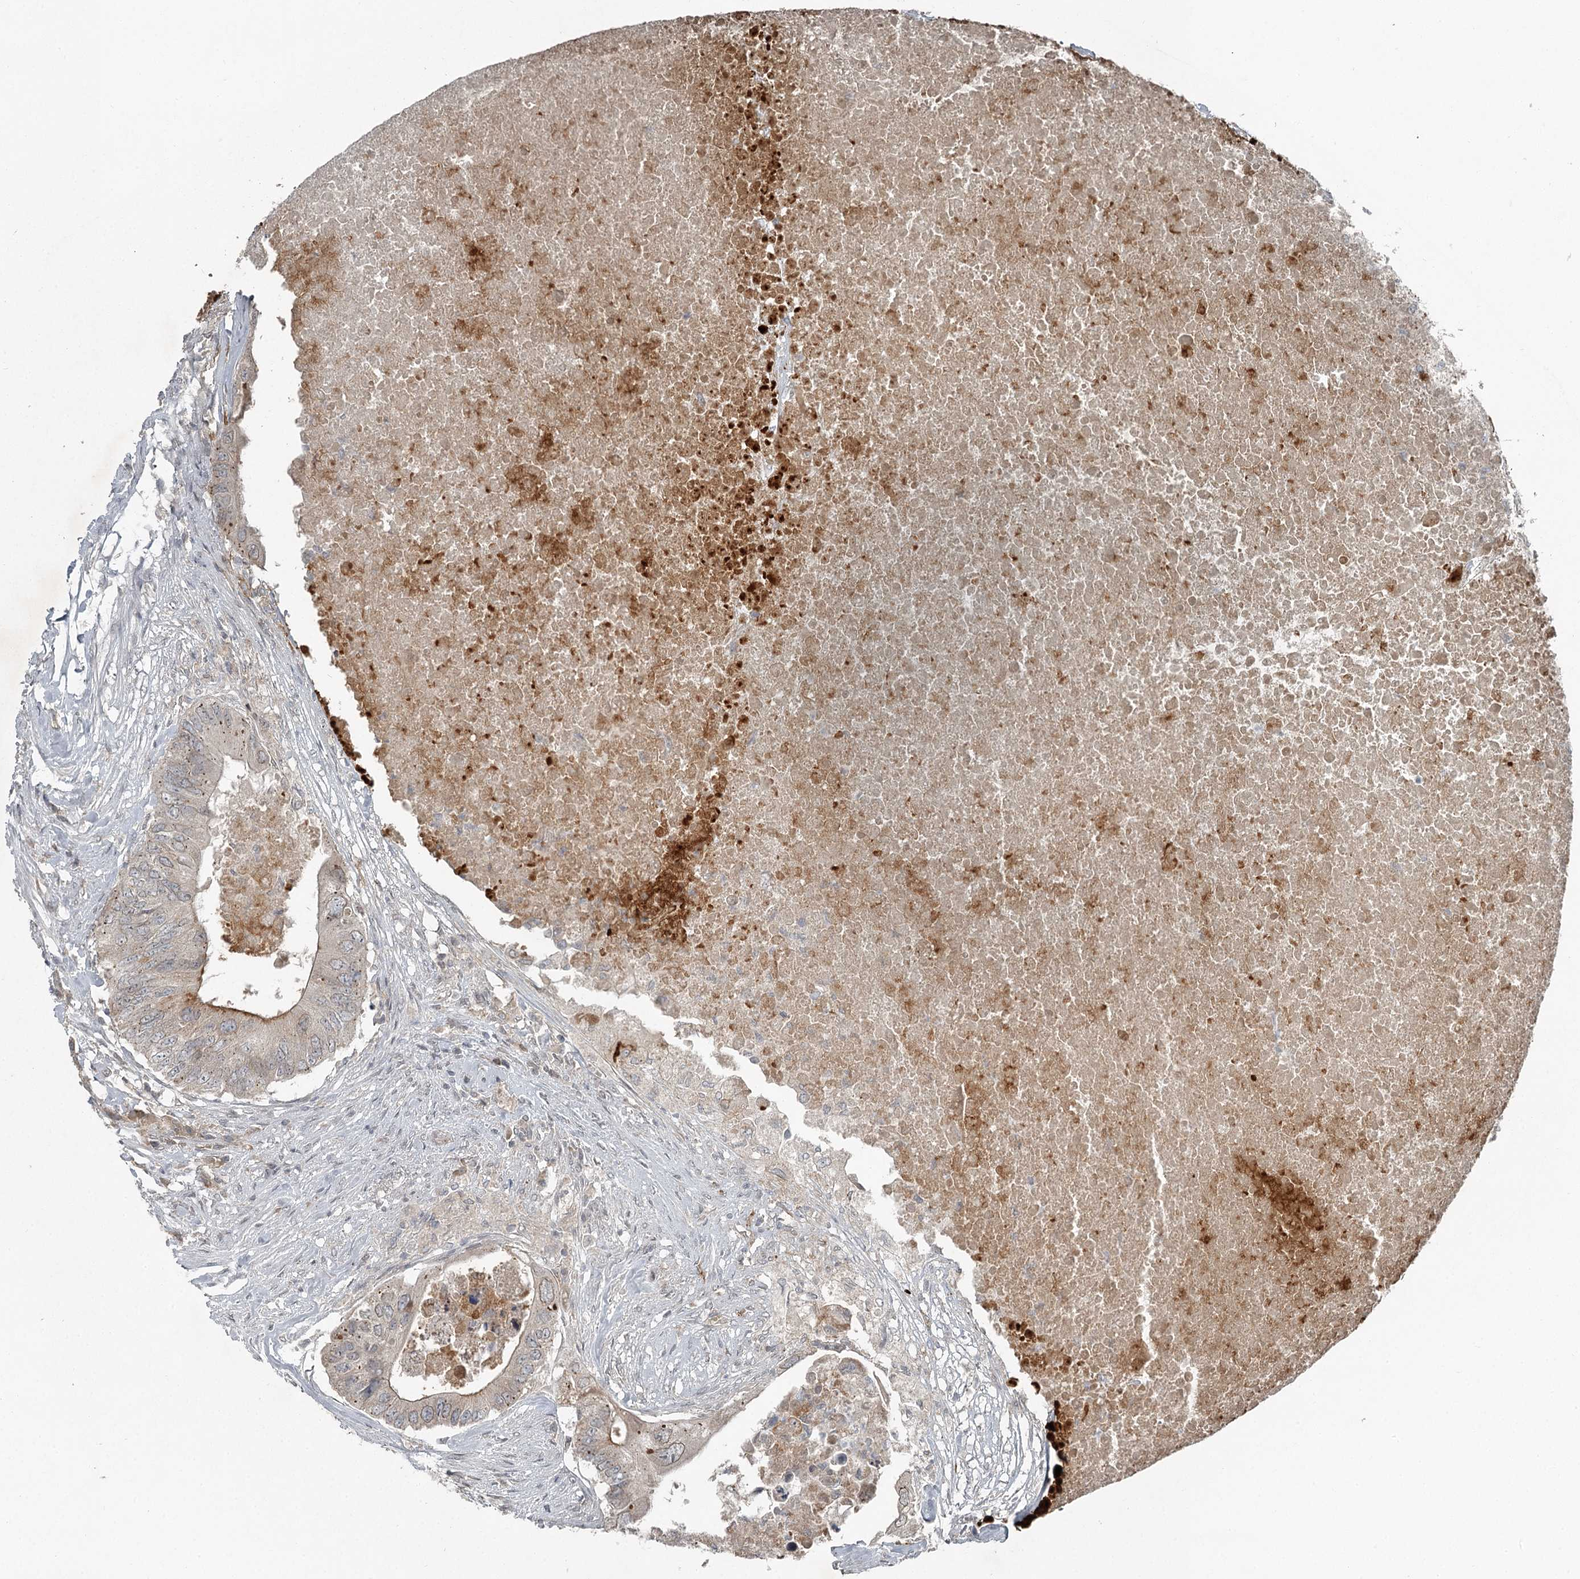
{"staining": {"intensity": "moderate", "quantity": "<25%", "location": "cytoplasmic/membranous"}, "tissue": "colorectal cancer", "cell_type": "Tumor cells", "image_type": "cancer", "snomed": [{"axis": "morphology", "description": "Adenocarcinoma, NOS"}, {"axis": "topography", "description": "Colon"}], "caption": "A histopathology image of colorectal adenocarcinoma stained for a protein shows moderate cytoplasmic/membranous brown staining in tumor cells. Nuclei are stained in blue.", "gene": "SLC39A8", "patient": {"sex": "male", "age": 71}}